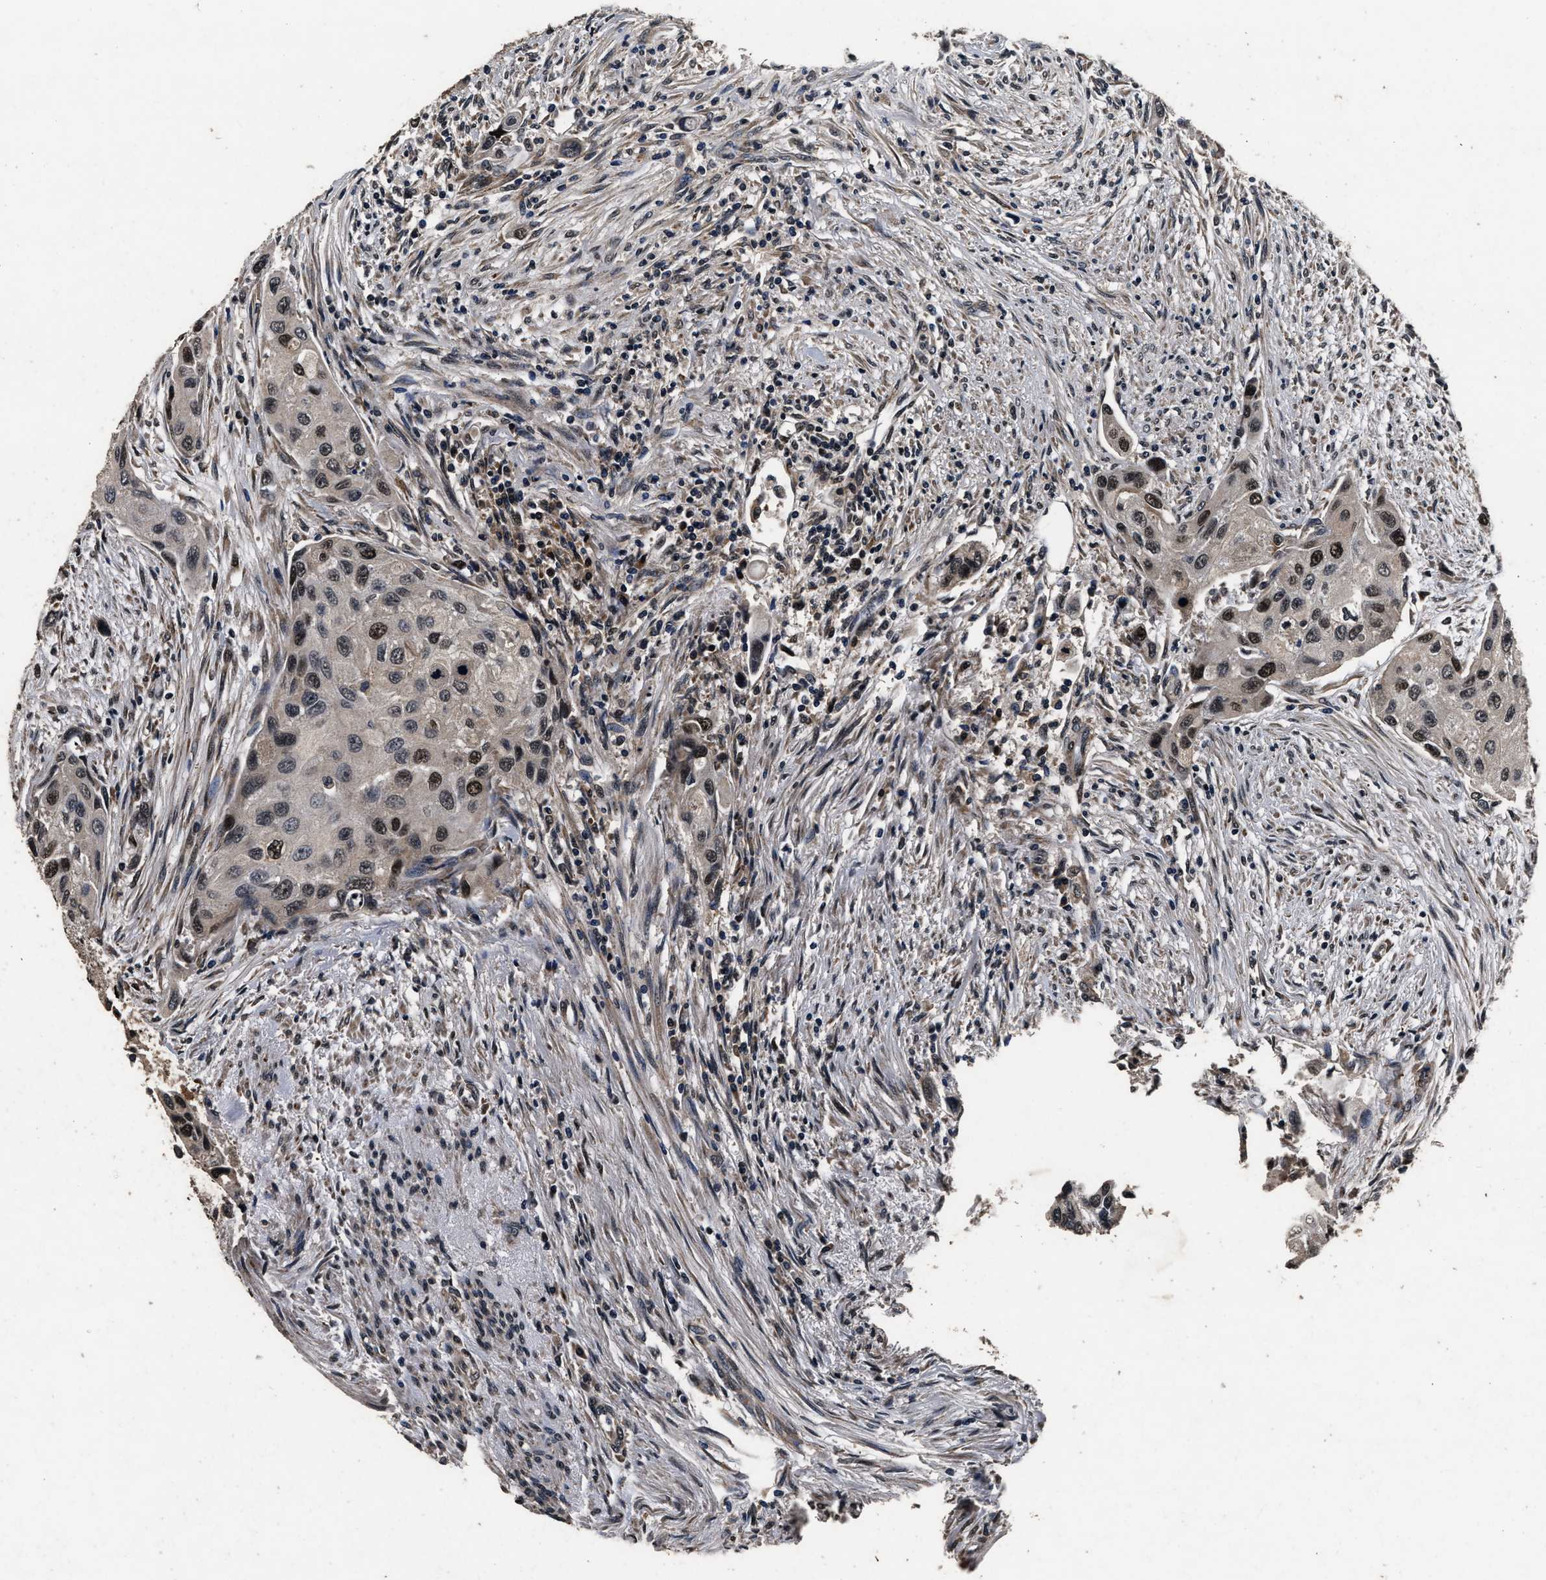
{"staining": {"intensity": "strong", "quantity": "25%-75%", "location": "nuclear"}, "tissue": "urothelial cancer", "cell_type": "Tumor cells", "image_type": "cancer", "snomed": [{"axis": "morphology", "description": "Urothelial carcinoma, High grade"}, {"axis": "topography", "description": "Urinary bladder"}], "caption": "This is a histology image of immunohistochemistry (IHC) staining of urothelial cancer, which shows strong positivity in the nuclear of tumor cells.", "gene": "CSTF1", "patient": {"sex": "female", "age": 56}}